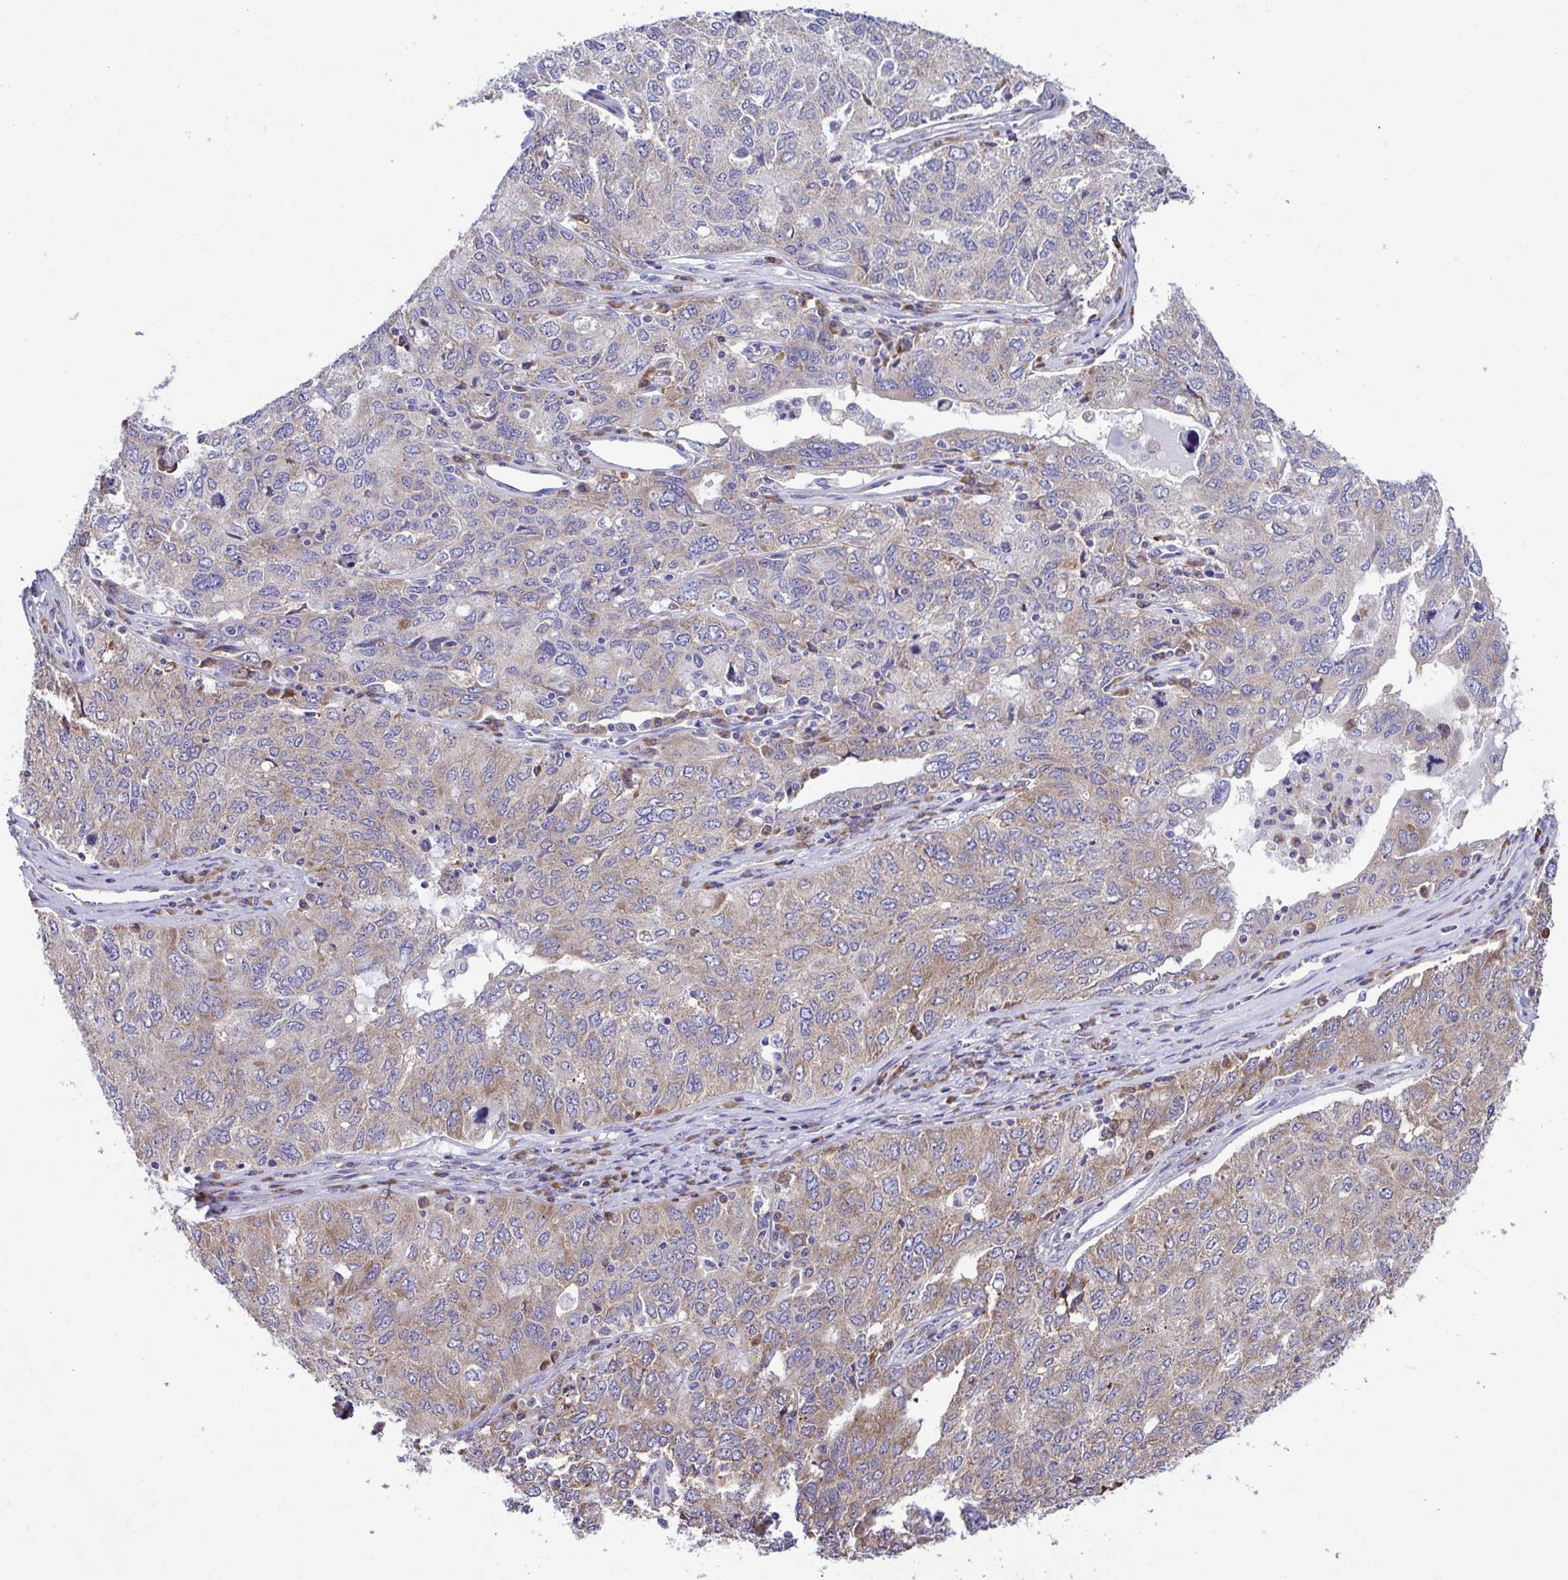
{"staining": {"intensity": "weak", "quantity": "25%-75%", "location": "cytoplasmic/membranous"}, "tissue": "ovarian cancer", "cell_type": "Tumor cells", "image_type": "cancer", "snomed": [{"axis": "morphology", "description": "Carcinoma, endometroid"}, {"axis": "topography", "description": "Ovary"}], "caption": "Protein expression analysis of ovarian cancer exhibits weak cytoplasmic/membranous expression in about 25%-75% of tumor cells.", "gene": "RPL7", "patient": {"sex": "female", "age": 62}}